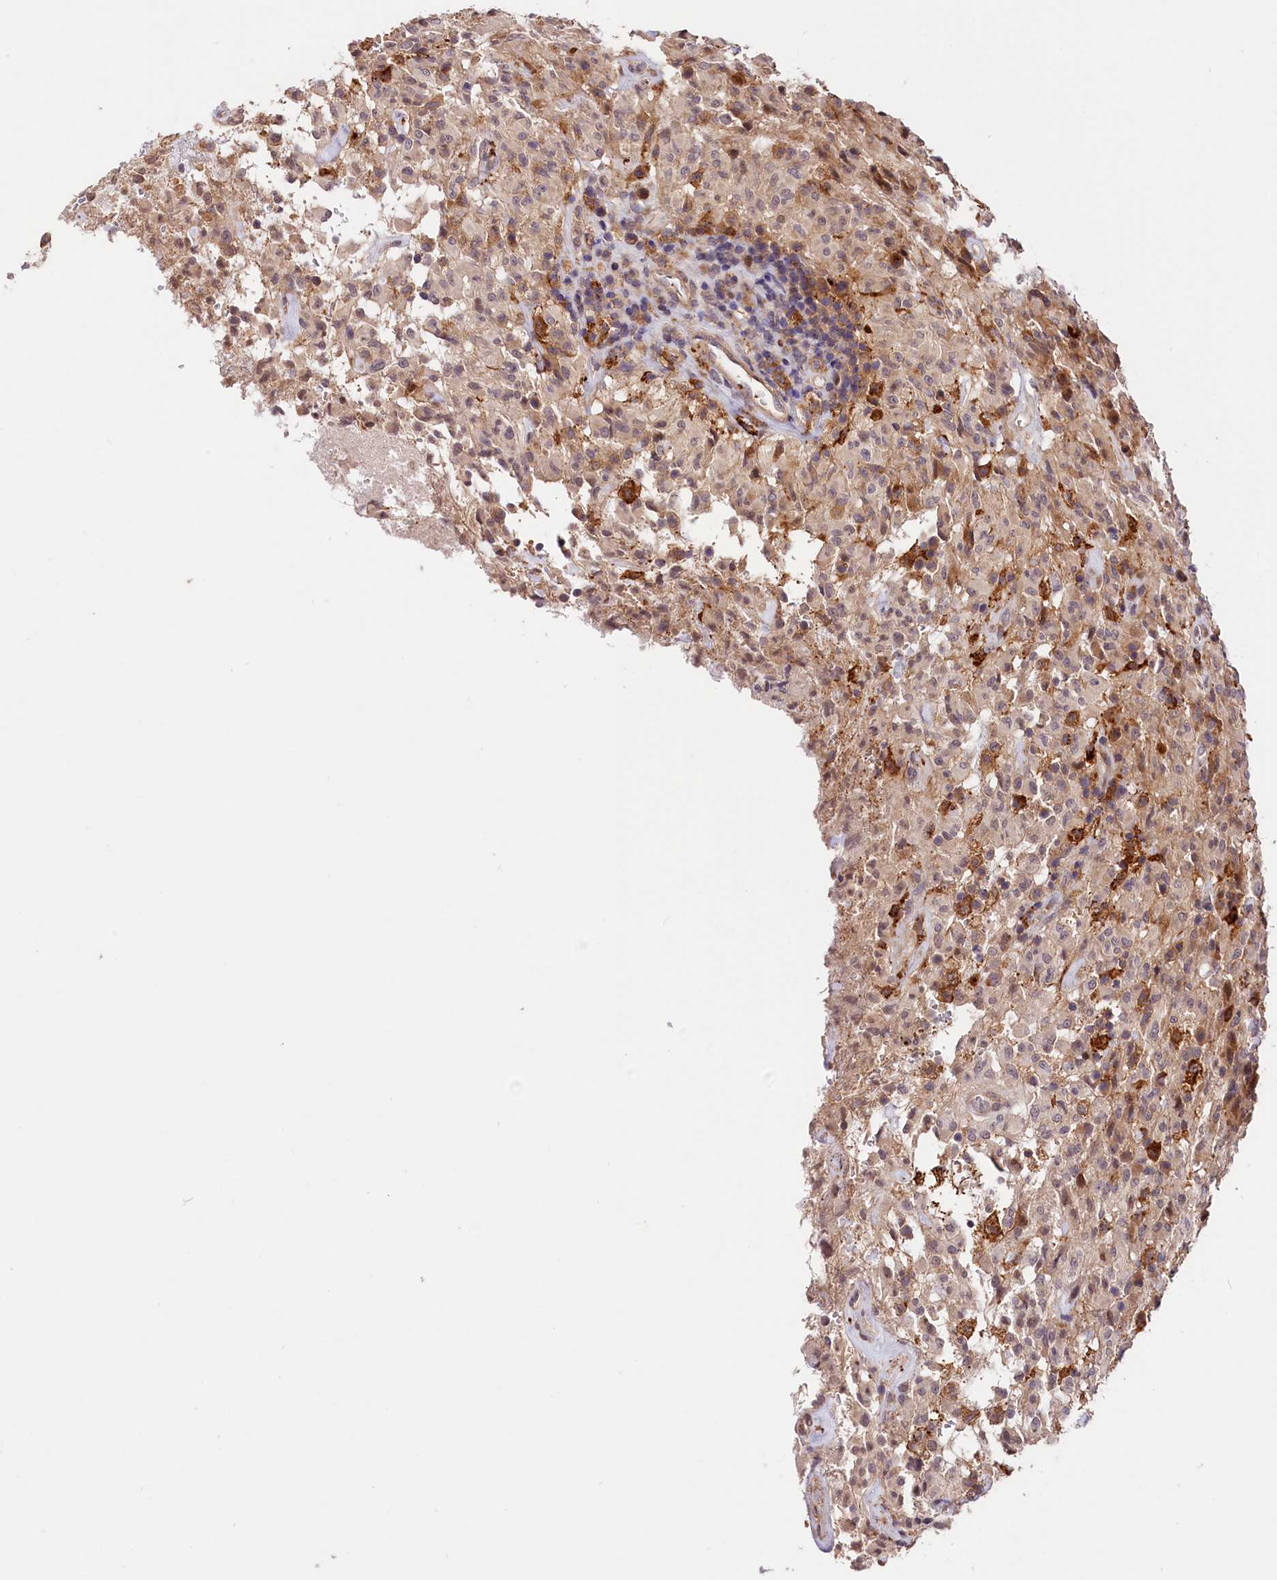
{"staining": {"intensity": "weak", "quantity": "25%-75%", "location": "cytoplasmic/membranous"}, "tissue": "glioma", "cell_type": "Tumor cells", "image_type": "cancer", "snomed": [{"axis": "morphology", "description": "Glioma, malignant, High grade"}, {"axis": "topography", "description": "Brain"}], "caption": "This is an image of immunohistochemistry staining of malignant glioma (high-grade), which shows weak positivity in the cytoplasmic/membranous of tumor cells.", "gene": "CACNA1H", "patient": {"sex": "female", "age": 57}}